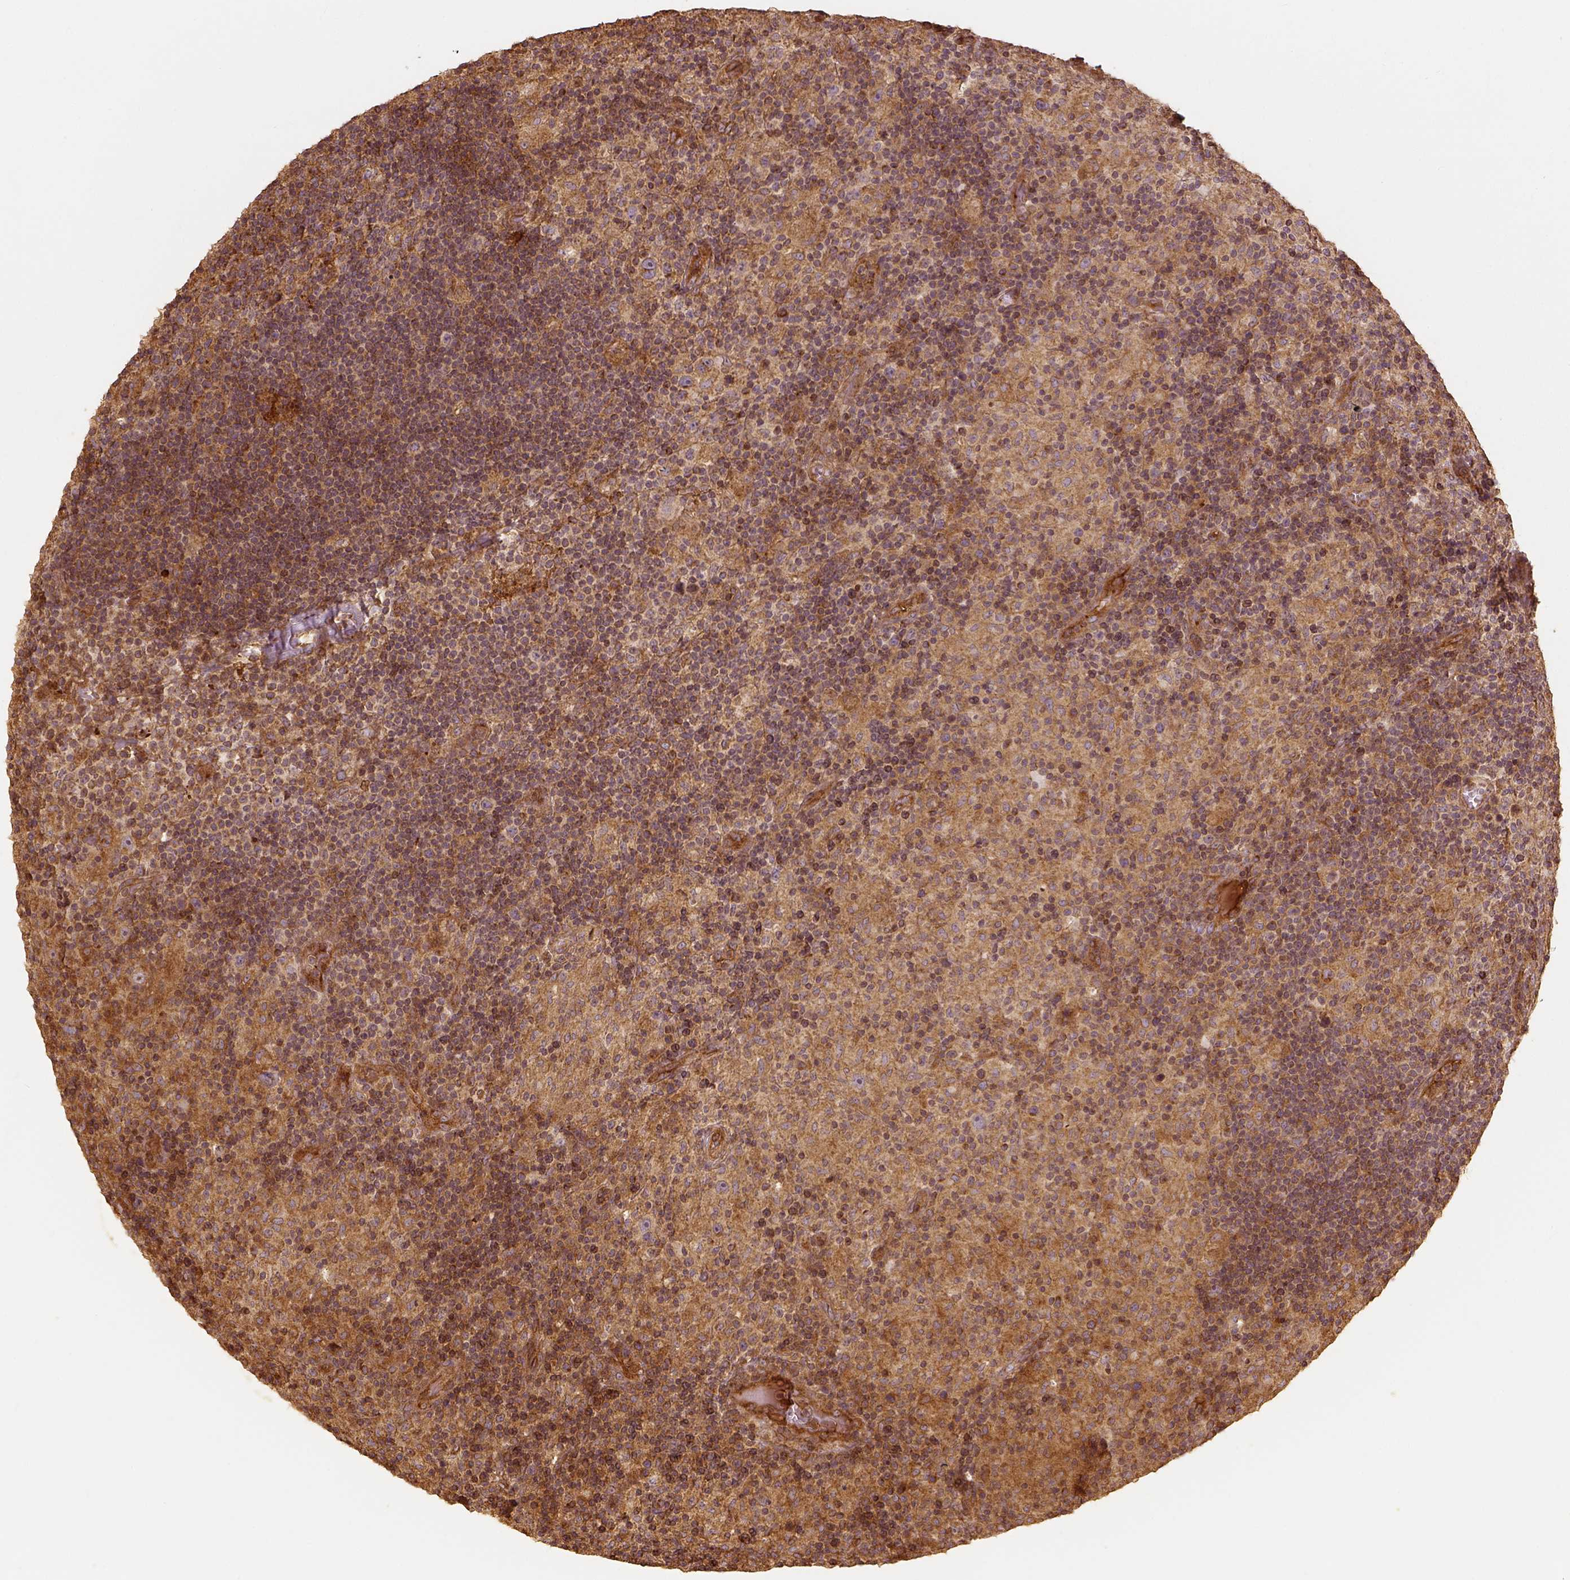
{"staining": {"intensity": "weak", "quantity": ">75%", "location": "cytoplasmic/membranous"}, "tissue": "lymphoma", "cell_type": "Tumor cells", "image_type": "cancer", "snomed": [{"axis": "morphology", "description": "Hodgkin's disease, NOS"}, {"axis": "topography", "description": "Lymph node"}], "caption": "Immunohistochemistry (IHC) histopathology image of Hodgkin's disease stained for a protein (brown), which reveals low levels of weak cytoplasmic/membranous positivity in approximately >75% of tumor cells.", "gene": "VEGFA", "patient": {"sex": "male", "age": 70}}